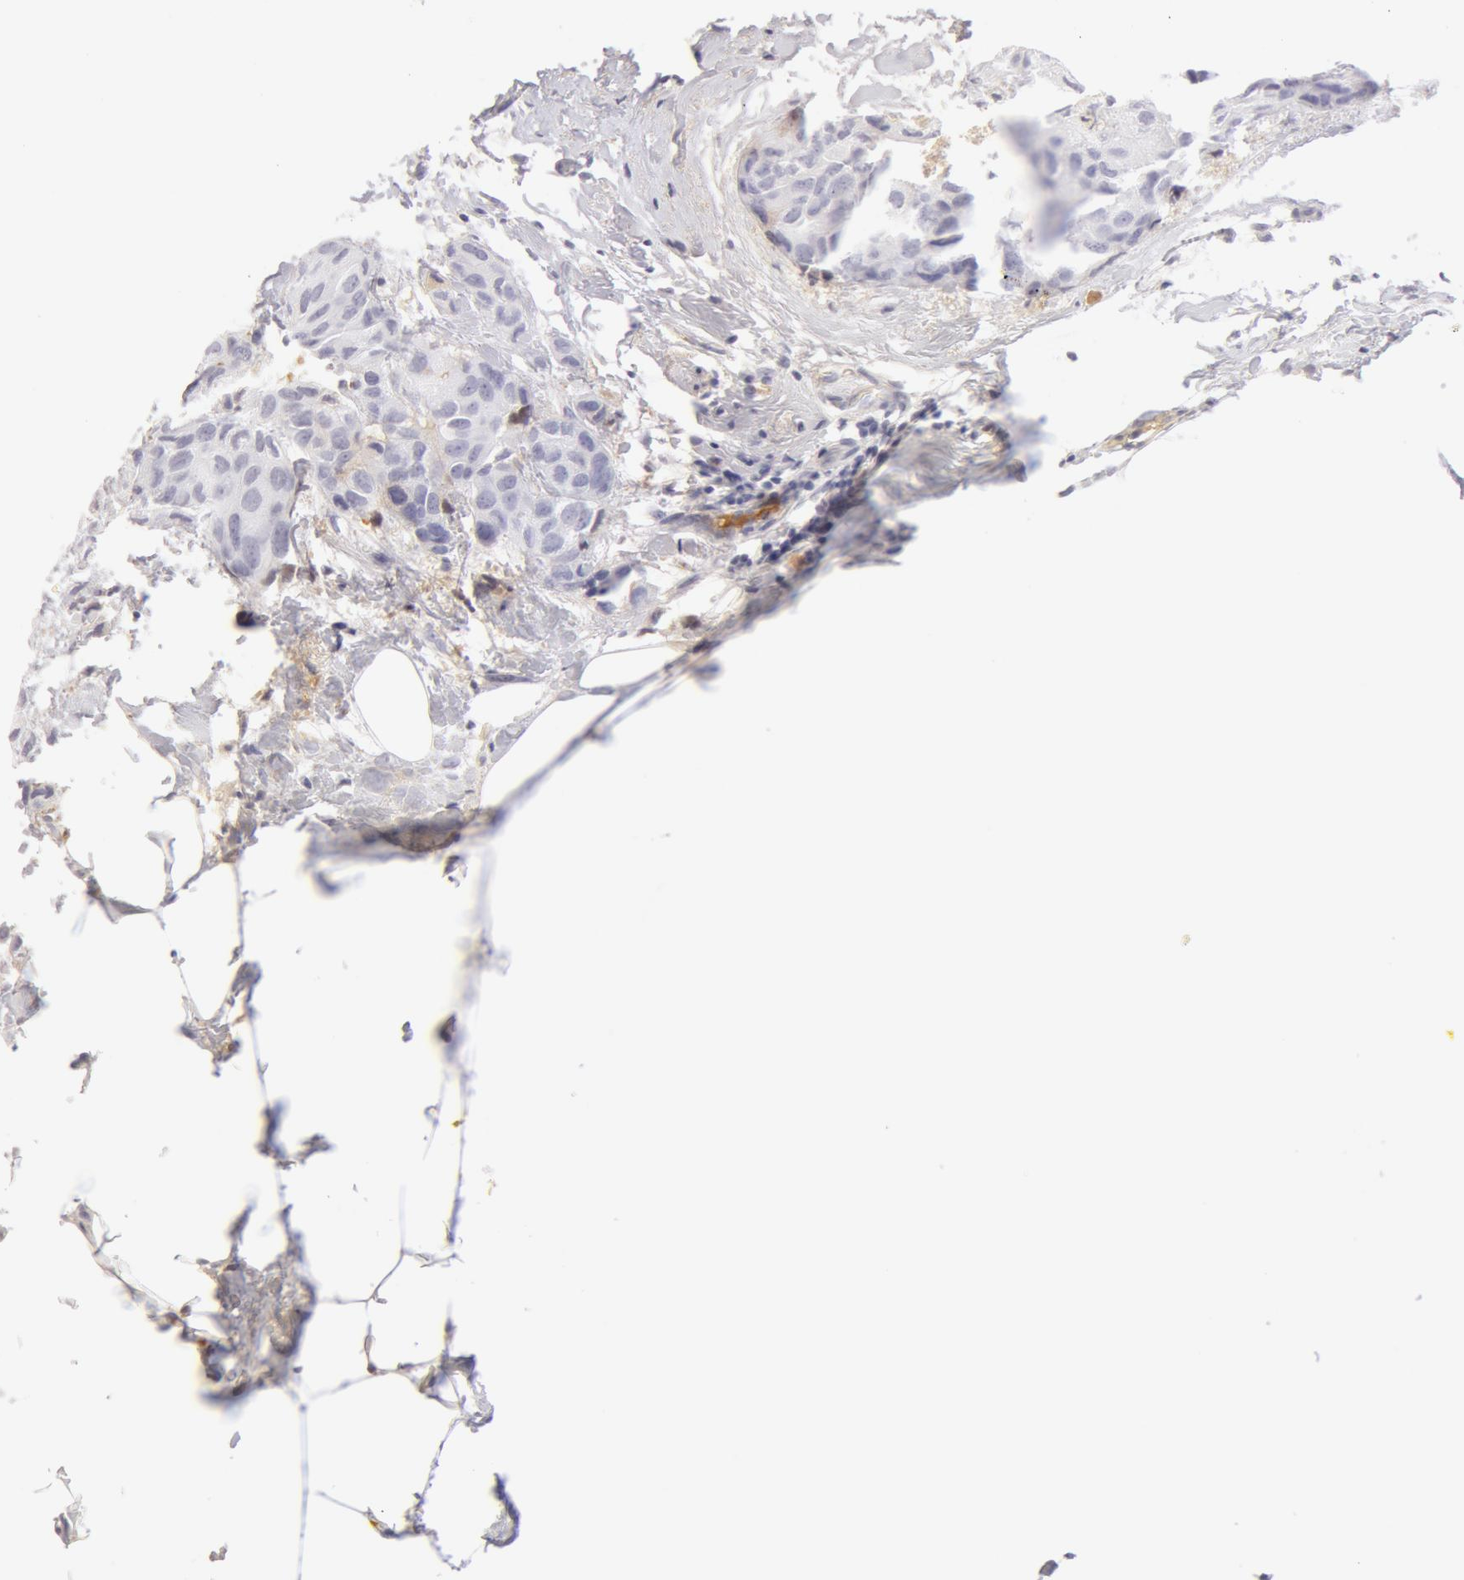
{"staining": {"intensity": "negative", "quantity": "none", "location": "none"}, "tissue": "breast cancer", "cell_type": "Tumor cells", "image_type": "cancer", "snomed": [{"axis": "morphology", "description": "Duct carcinoma"}, {"axis": "topography", "description": "Breast"}], "caption": "DAB (3,3'-diaminobenzidine) immunohistochemical staining of human breast cancer reveals no significant positivity in tumor cells.", "gene": "AHSG", "patient": {"sex": "female", "age": 68}}